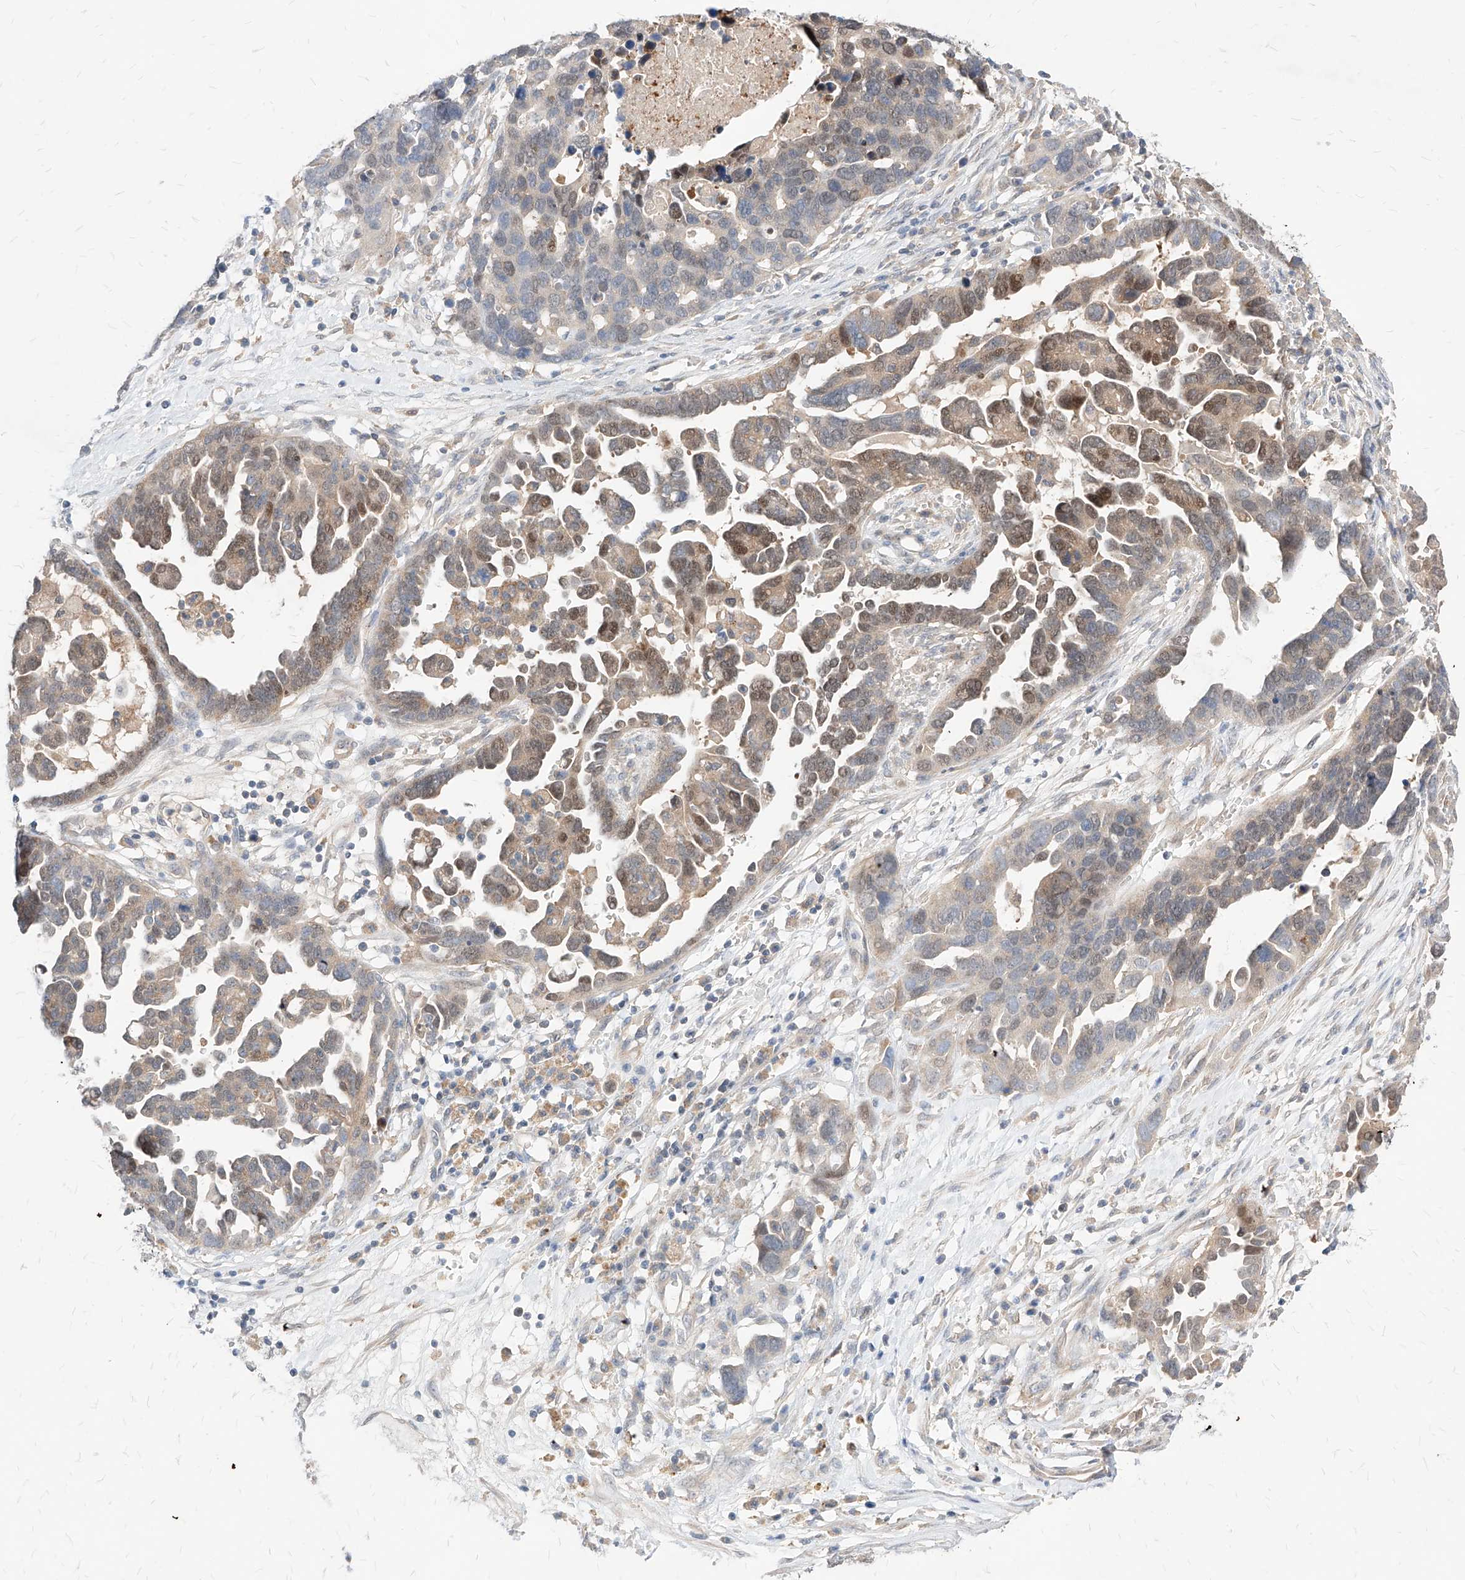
{"staining": {"intensity": "moderate", "quantity": "25%-75%", "location": "cytoplasmic/membranous,nuclear"}, "tissue": "ovarian cancer", "cell_type": "Tumor cells", "image_type": "cancer", "snomed": [{"axis": "morphology", "description": "Cystadenocarcinoma, serous, NOS"}, {"axis": "topography", "description": "Ovary"}], "caption": "Immunohistochemical staining of human ovarian cancer shows moderate cytoplasmic/membranous and nuclear protein expression in about 25%-75% of tumor cells. (IHC, brightfield microscopy, high magnification).", "gene": "TSNAX", "patient": {"sex": "female", "age": 54}}